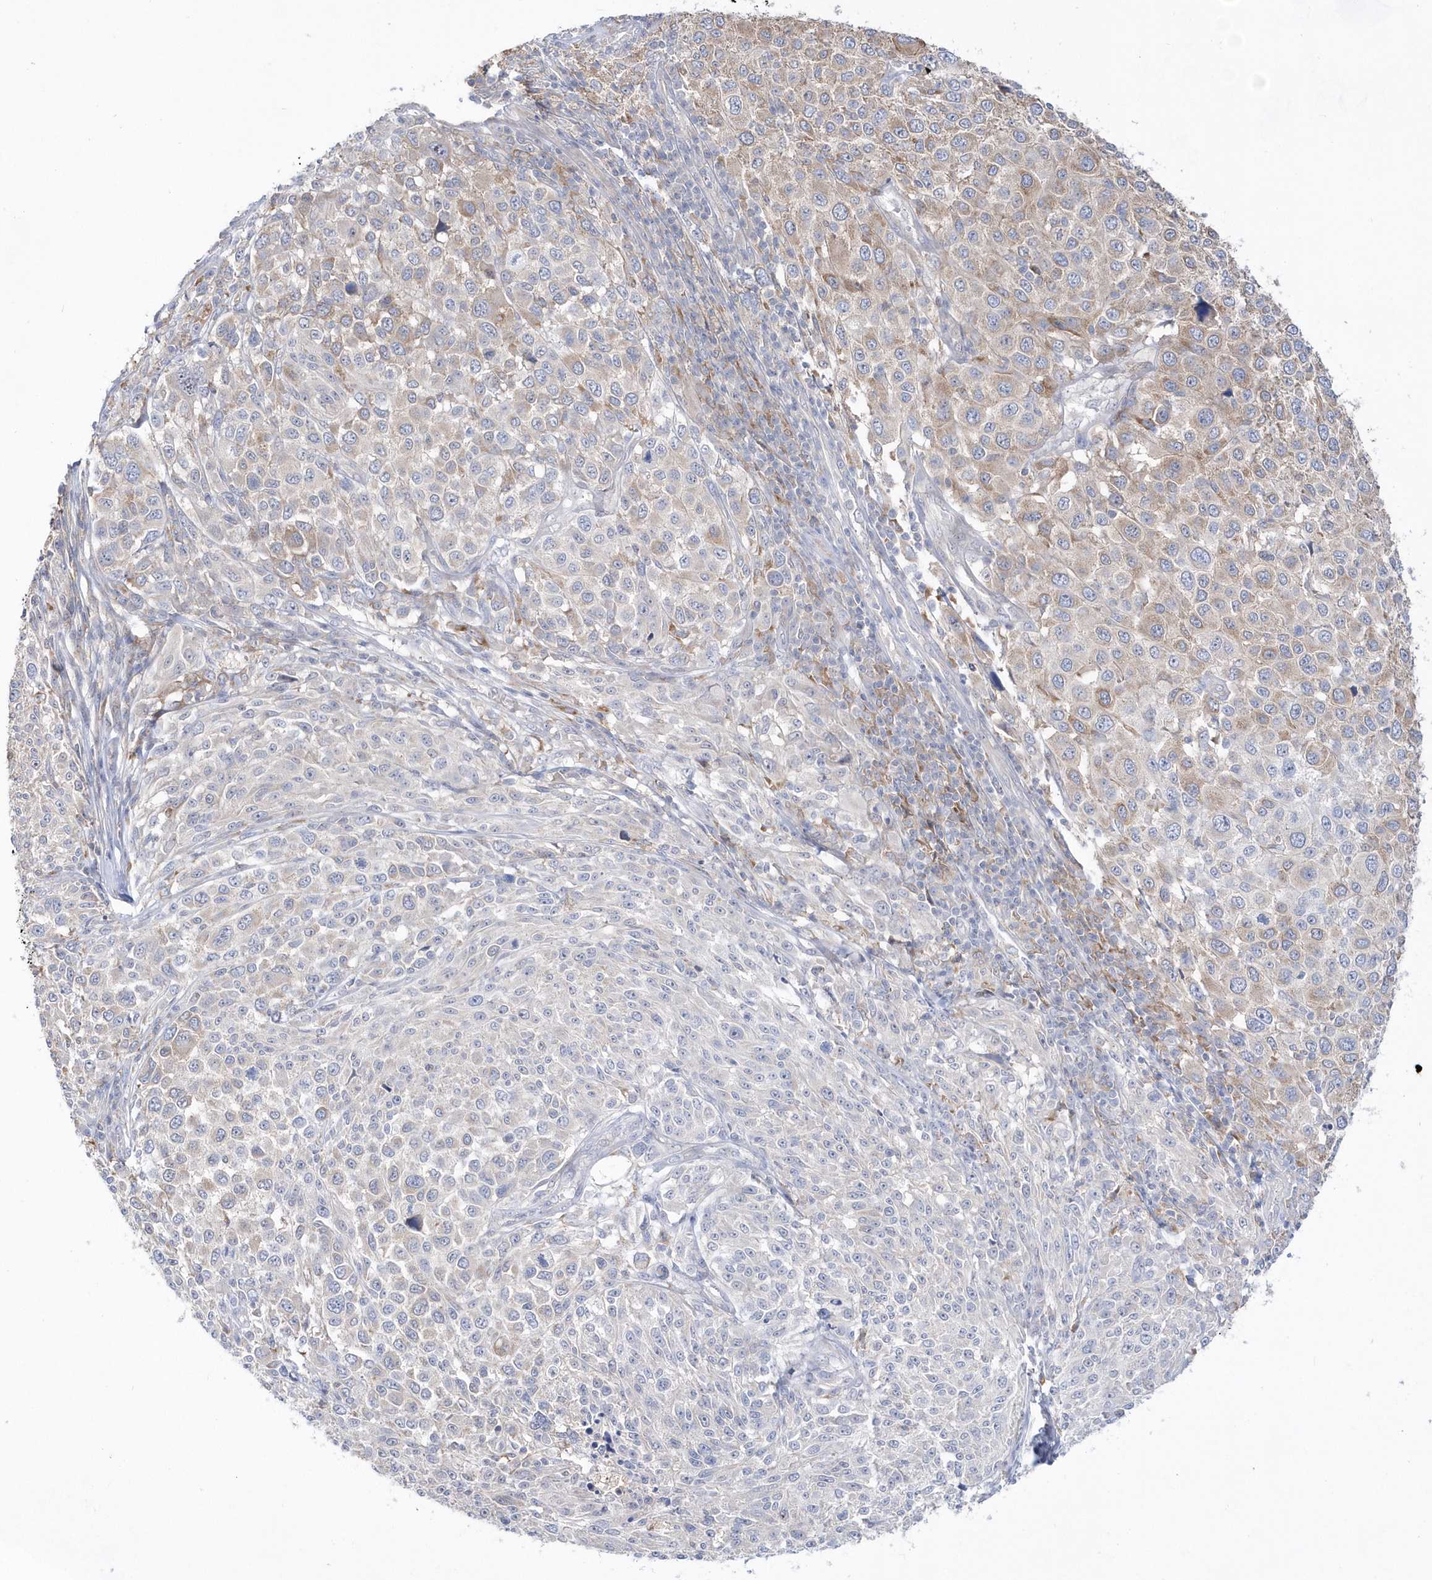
{"staining": {"intensity": "moderate", "quantity": "<25%", "location": "cytoplasmic/membranous"}, "tissue": "melanoma", "cell_type": "Tumor cells", "image_type": "cancer", "snomed": [{"axis": "morphology", "description": "Malignant melanoma, NOS"}, {"axis": "topography", "description": "Skin of trunk"}], "caption": "Melanoma tissue reveals moderate cytoplasmic/membranous staining in about <25% of tumor cells, visualized by immunohistochemistry.", "gene": "BDH2", "patient": {"sex": "male", "age": 71}}